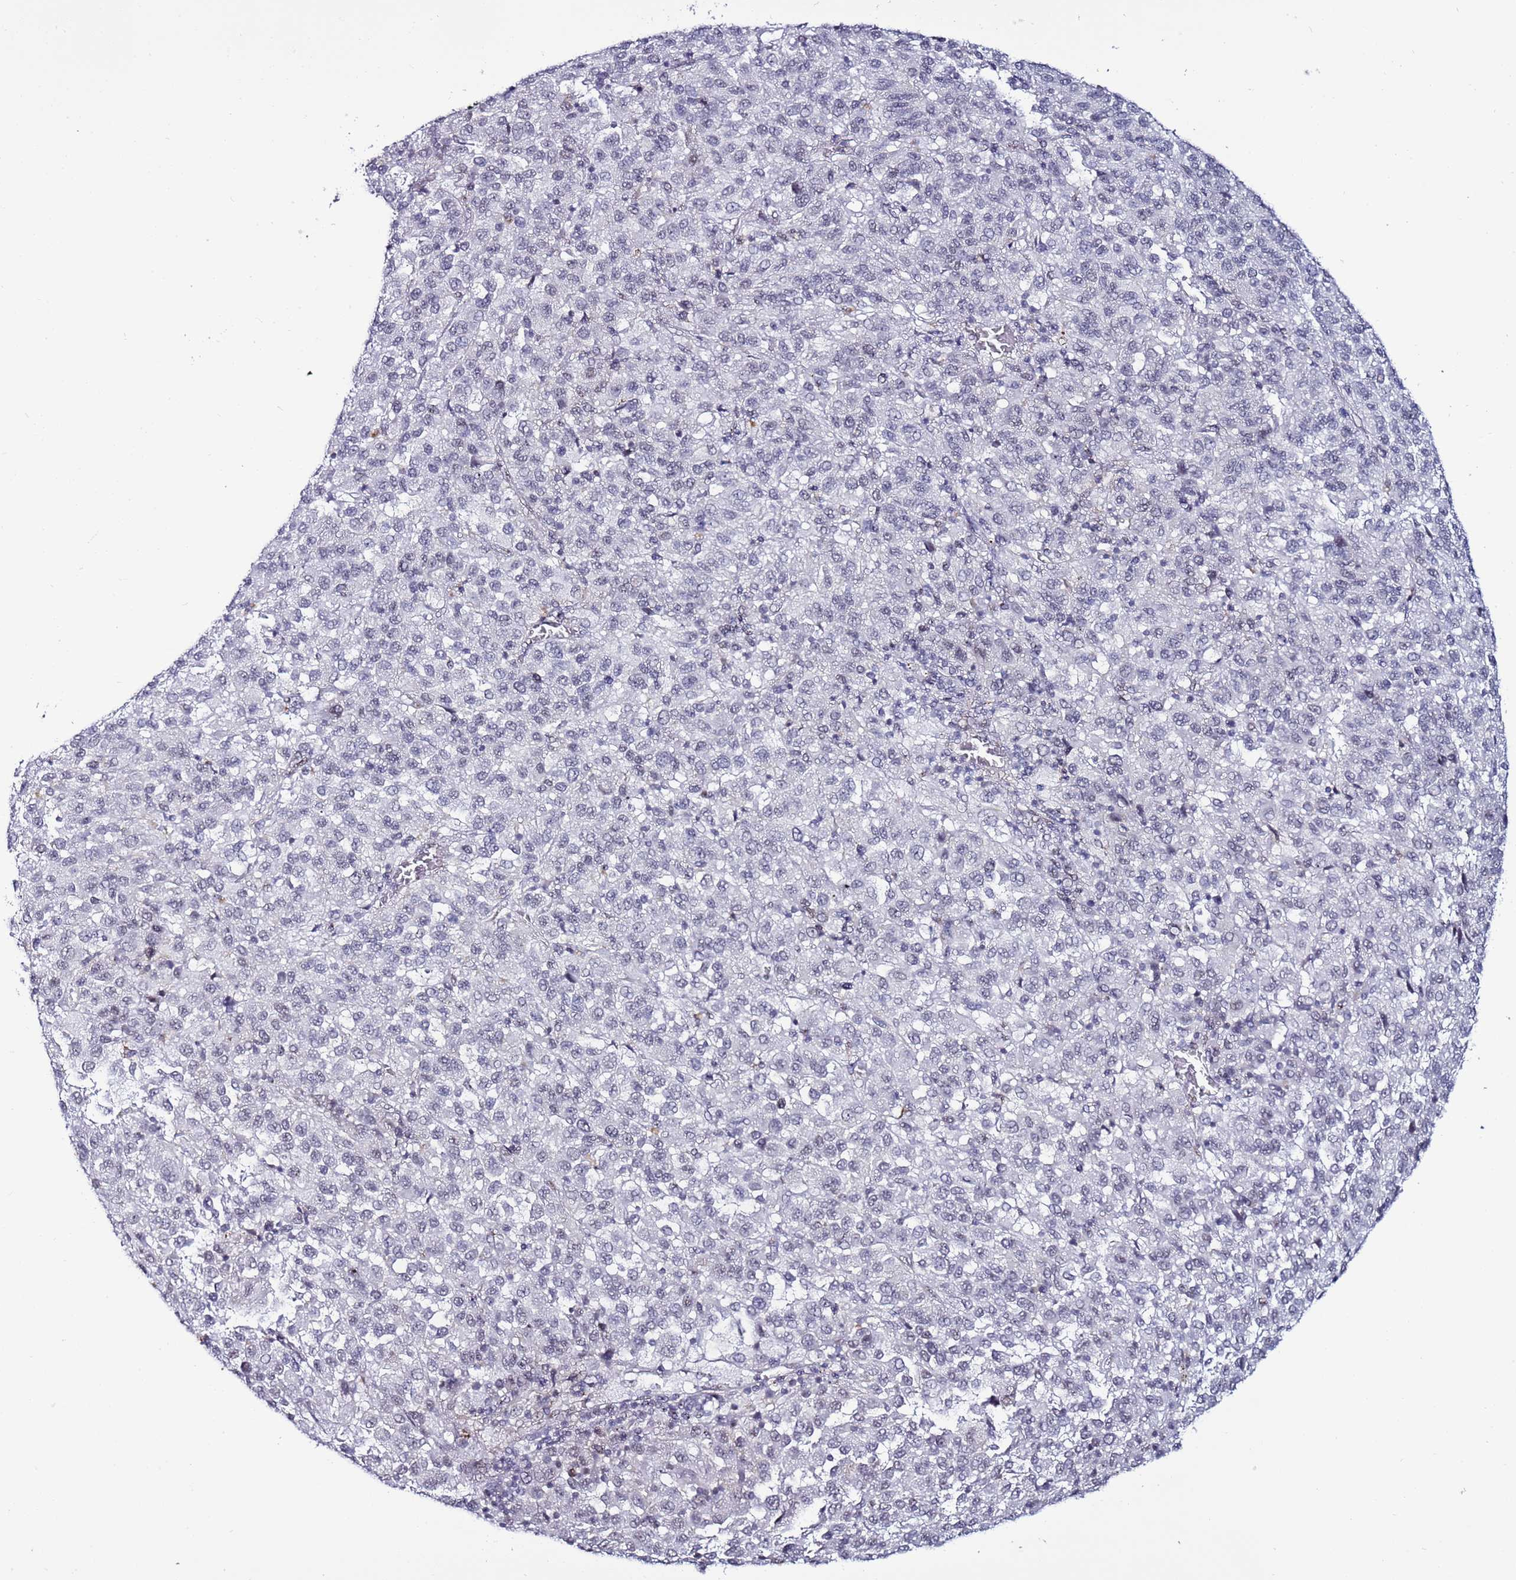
{"staining": {"intensity": "negative", "quantity": "none", "location": "none"}, "tissue": "melanoma", "cell_type": "Tumor cells", "image_type": "cancer", "snomed": [{"axis": "morphology", "description": "Malignant melanoma, Metastatic site"}, {"axis": "topography", "description": "Lung"}], "caption": "Immunohistochemistry (IHC) of human melanoma shows no staining in tumor cells.", "gene": "PSMA7", "patient": {"sex": "male", "age": 64}}